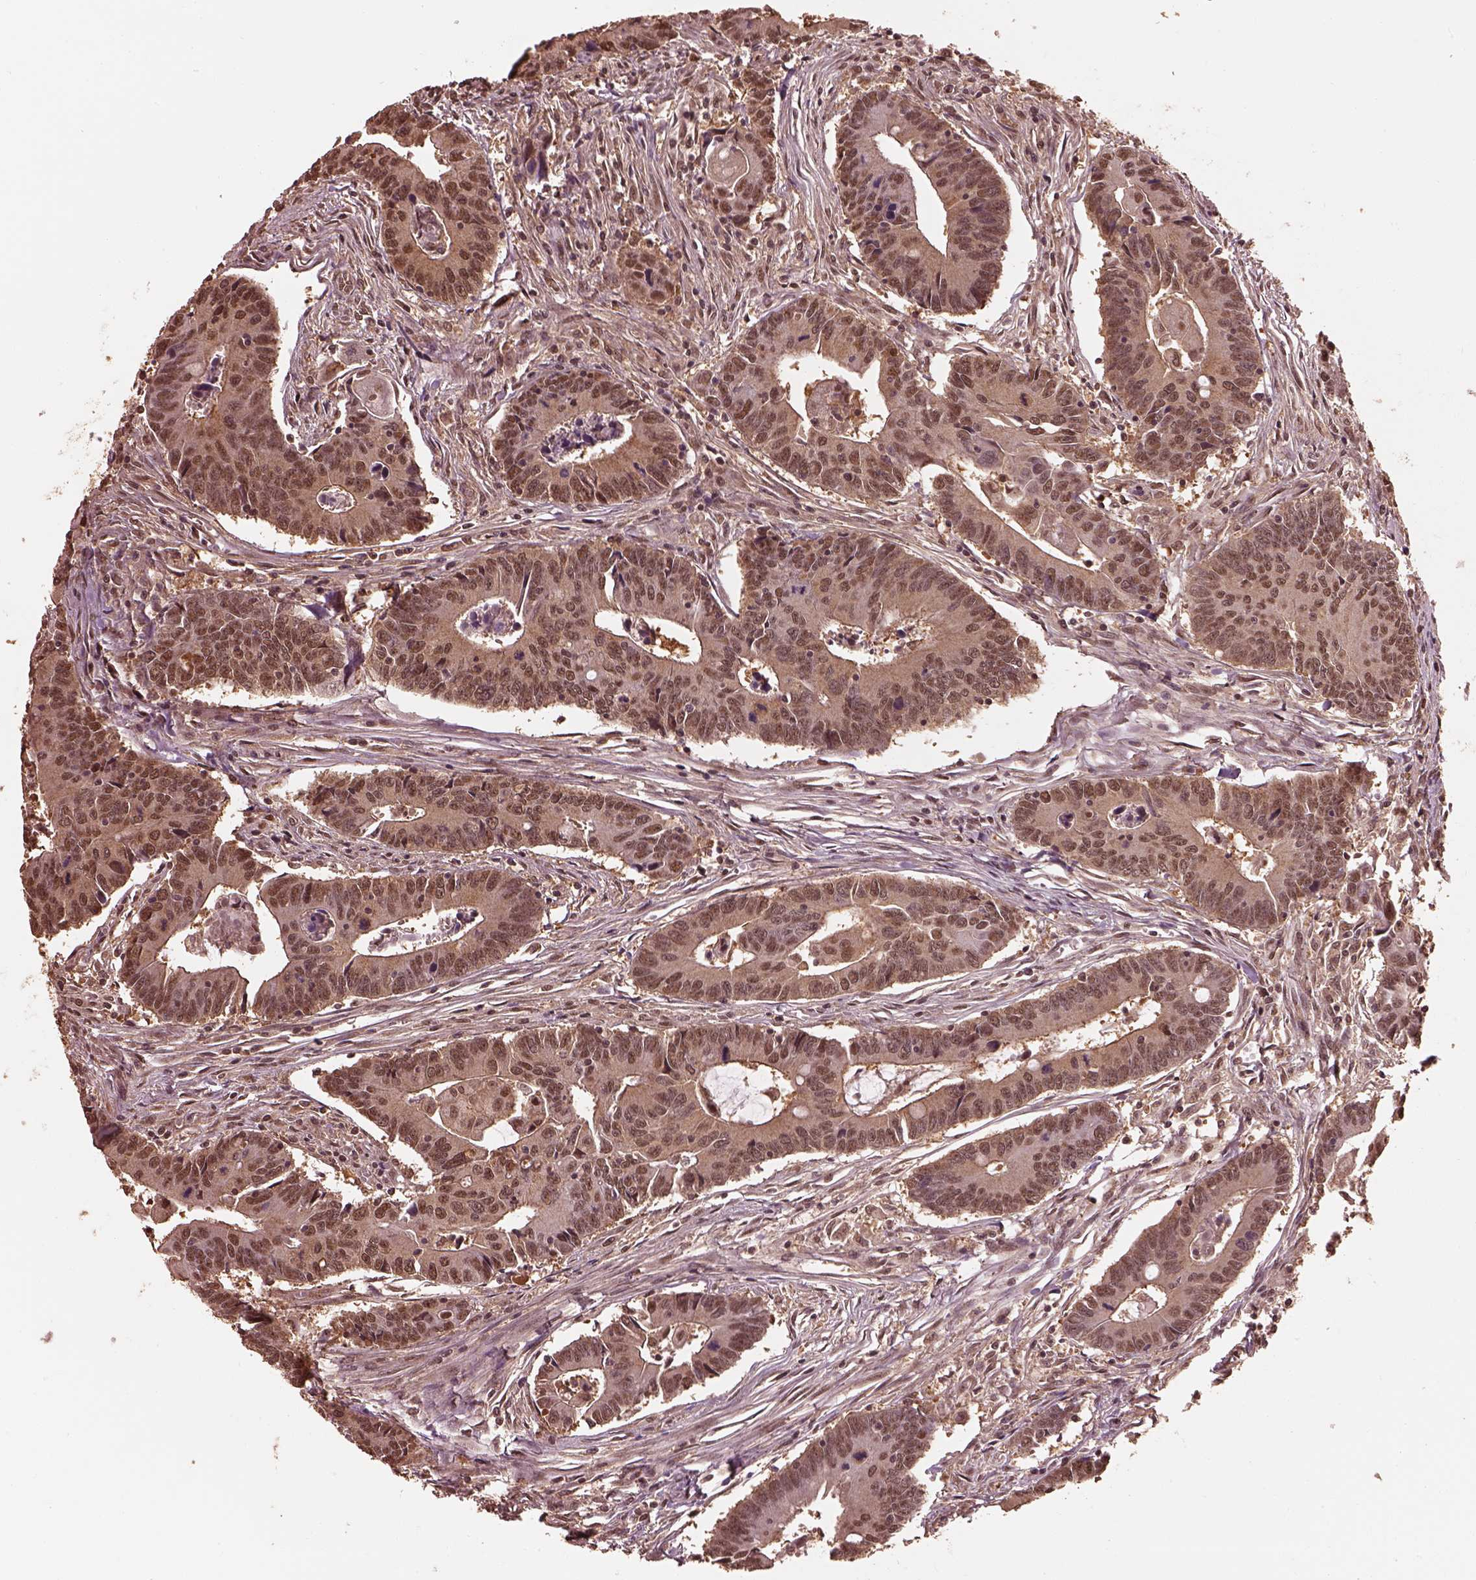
{"staining": {"intensity": "weak", "quantity": ">75%", "location": "cytoplasmic/membranous,nuclear"}, "tissue": "colorectal cancer", "cell_type": "Tumor cells", "image_type": "cancer", "snomed": [{"axis": "morphology", "description": "Adenocarcinoma, NOS"}, {"axis": "topography", "description": "Rectum"}], "caption": "Colorectal adenocarcinoma stained with DAB (3,3'-diaminobenzidine) immunohistochemistry (IHC) displays low levels of weak cytoplasmic/membranous and nuclear expression in approximately >75% of tumor cells.", "gene": "PSMC5", "patient": {"sex": "male", "age": 67}}